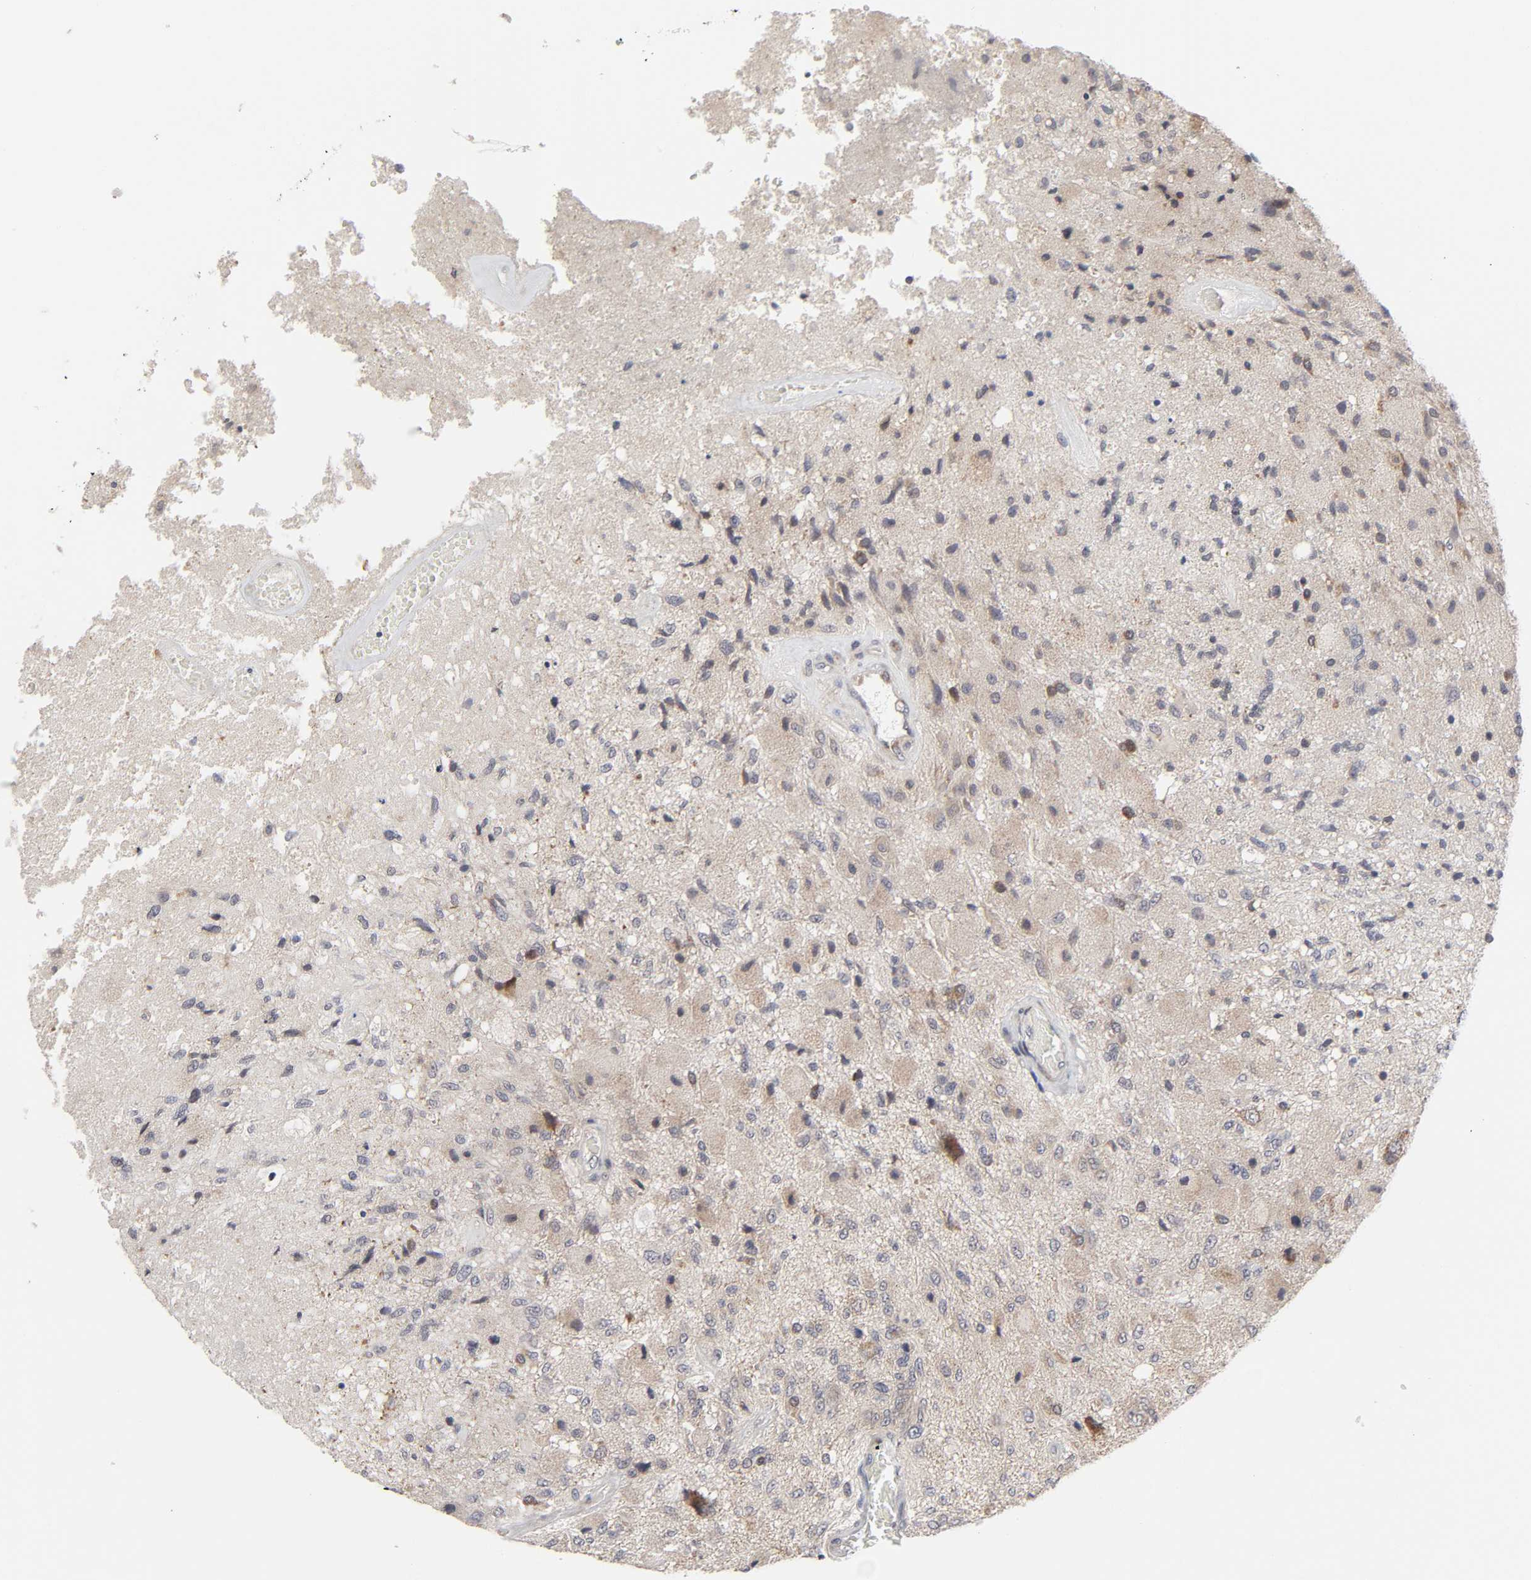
{"staining": {"intensity": "moderate", "quantity": "25%-75%", "location": "cytoplasmic/membranous"}, "tissue": "glioma", "cell_type": "Tumor cells", "image_type": "cancer", "snomed": [{"axis": "morphology", "description": "Normal tissue, NOS"}, {"axis": "morphology", "description": "Glioma, malignant, High grade"}, {"axis": "topography", "description": "Cerebral cortex"}], "caption": "Immunohistochemical staining of human malignant high-grade glioma shows medium levels of moderate cytoplasmic/membranous positivity in about 25%-75% of tumor cells. Nuclei are stained in blue.", "gene": "AUH", "patient": {"sex": "male", "age": 77}}